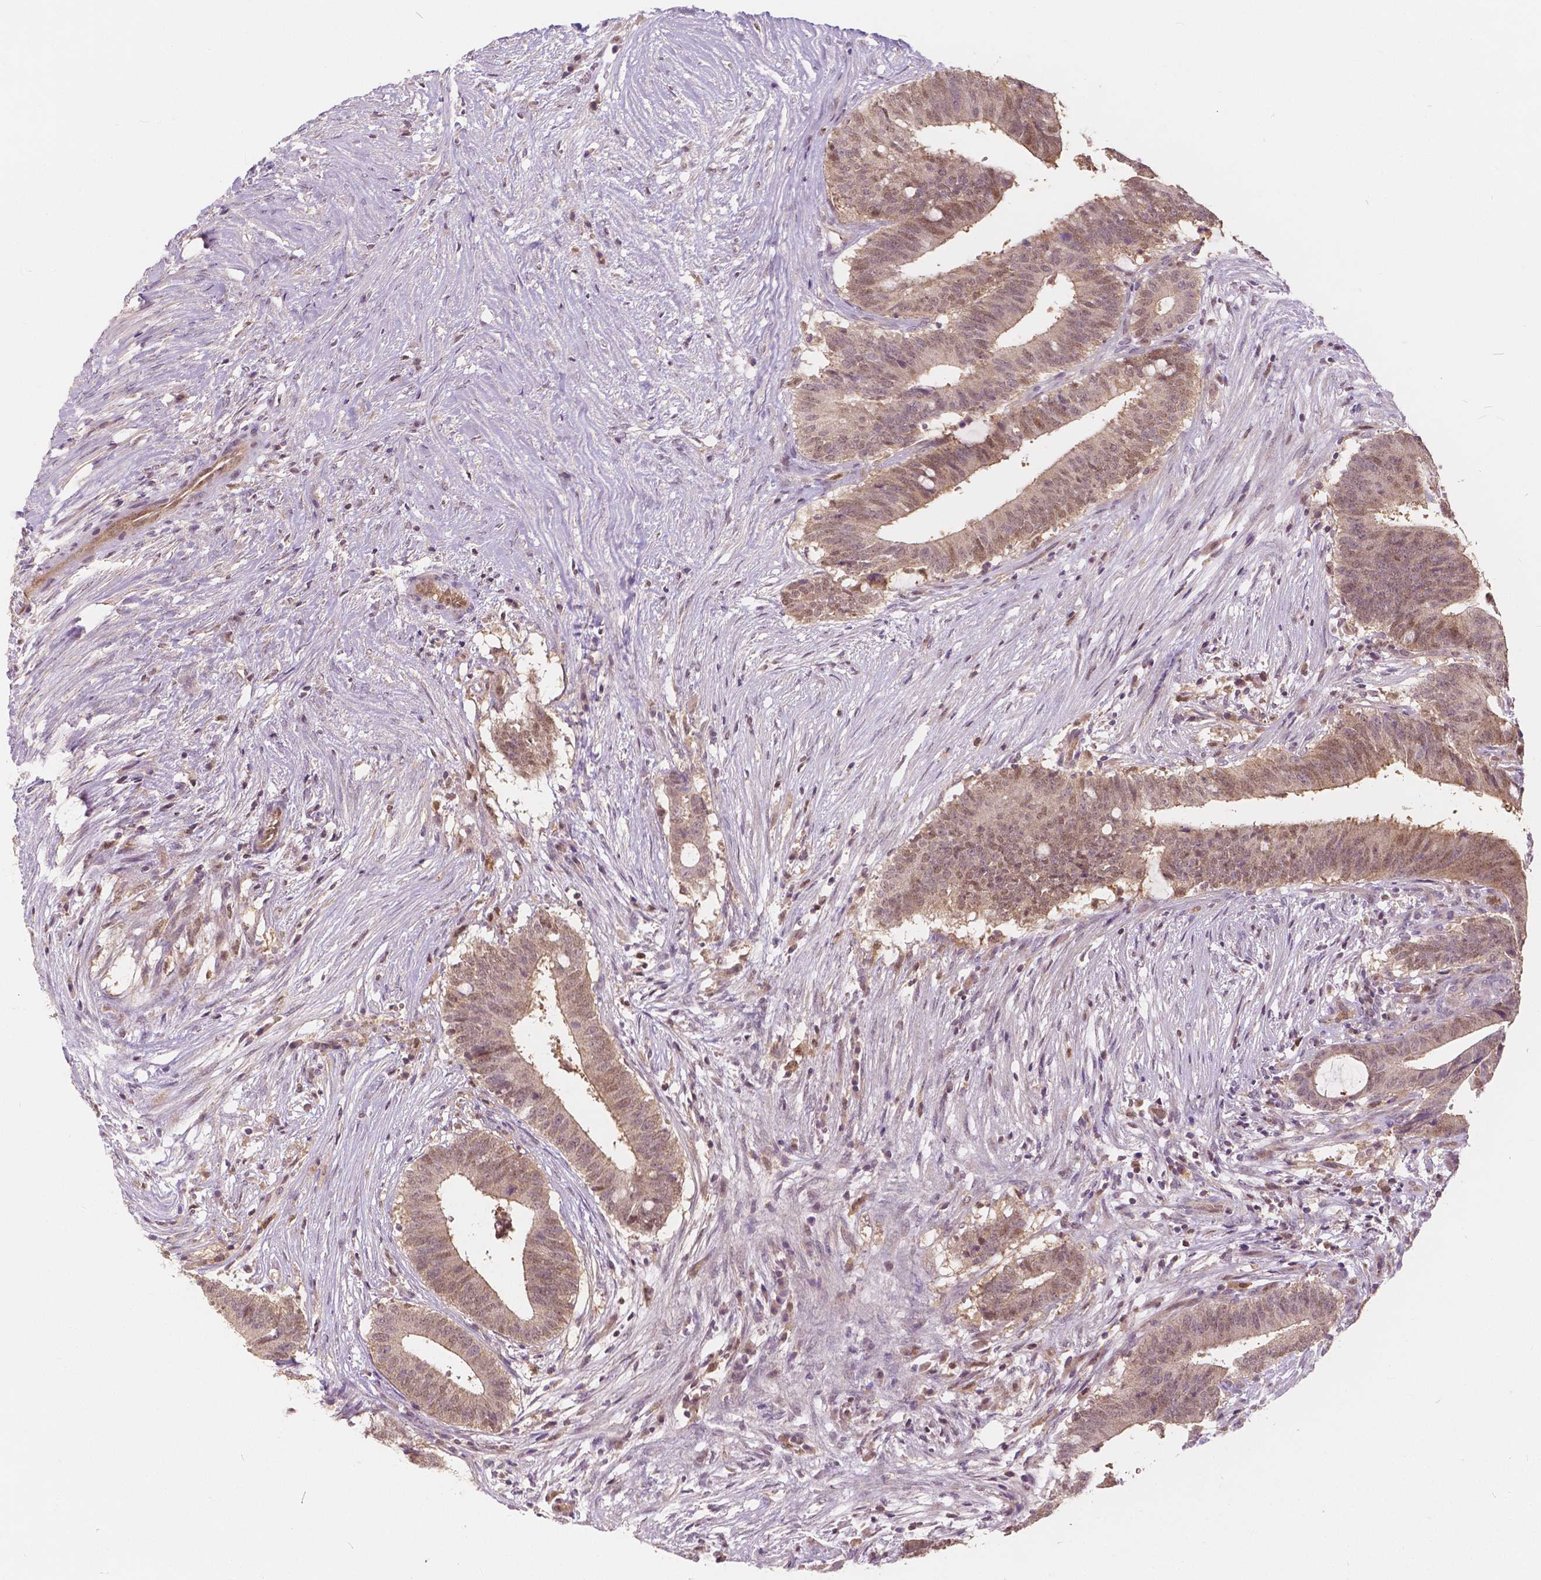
{"staining": {"intensity": "weak", "quantity": ">75%", "location": "cytoplasmic/membranous,nuclear"}, "tissue": "colorectal cancer", "cell_type": "Tumor cells", "image_type": "cancer", "snomed": [{"axis": "morphology", "description": "Adenocarcinoma, NOS"}, {"axis": "topography", "description": "Colon"}], "caption": "Colorectal cancer (adenocarcinoma) stained for a protein (brown) reveals weak cytoplasmic/membranous and nuclear positive staining in approximately >75% of tumor cells.", "gene": "NAPRT", "patient": {"sex": "female", "age": 43}}